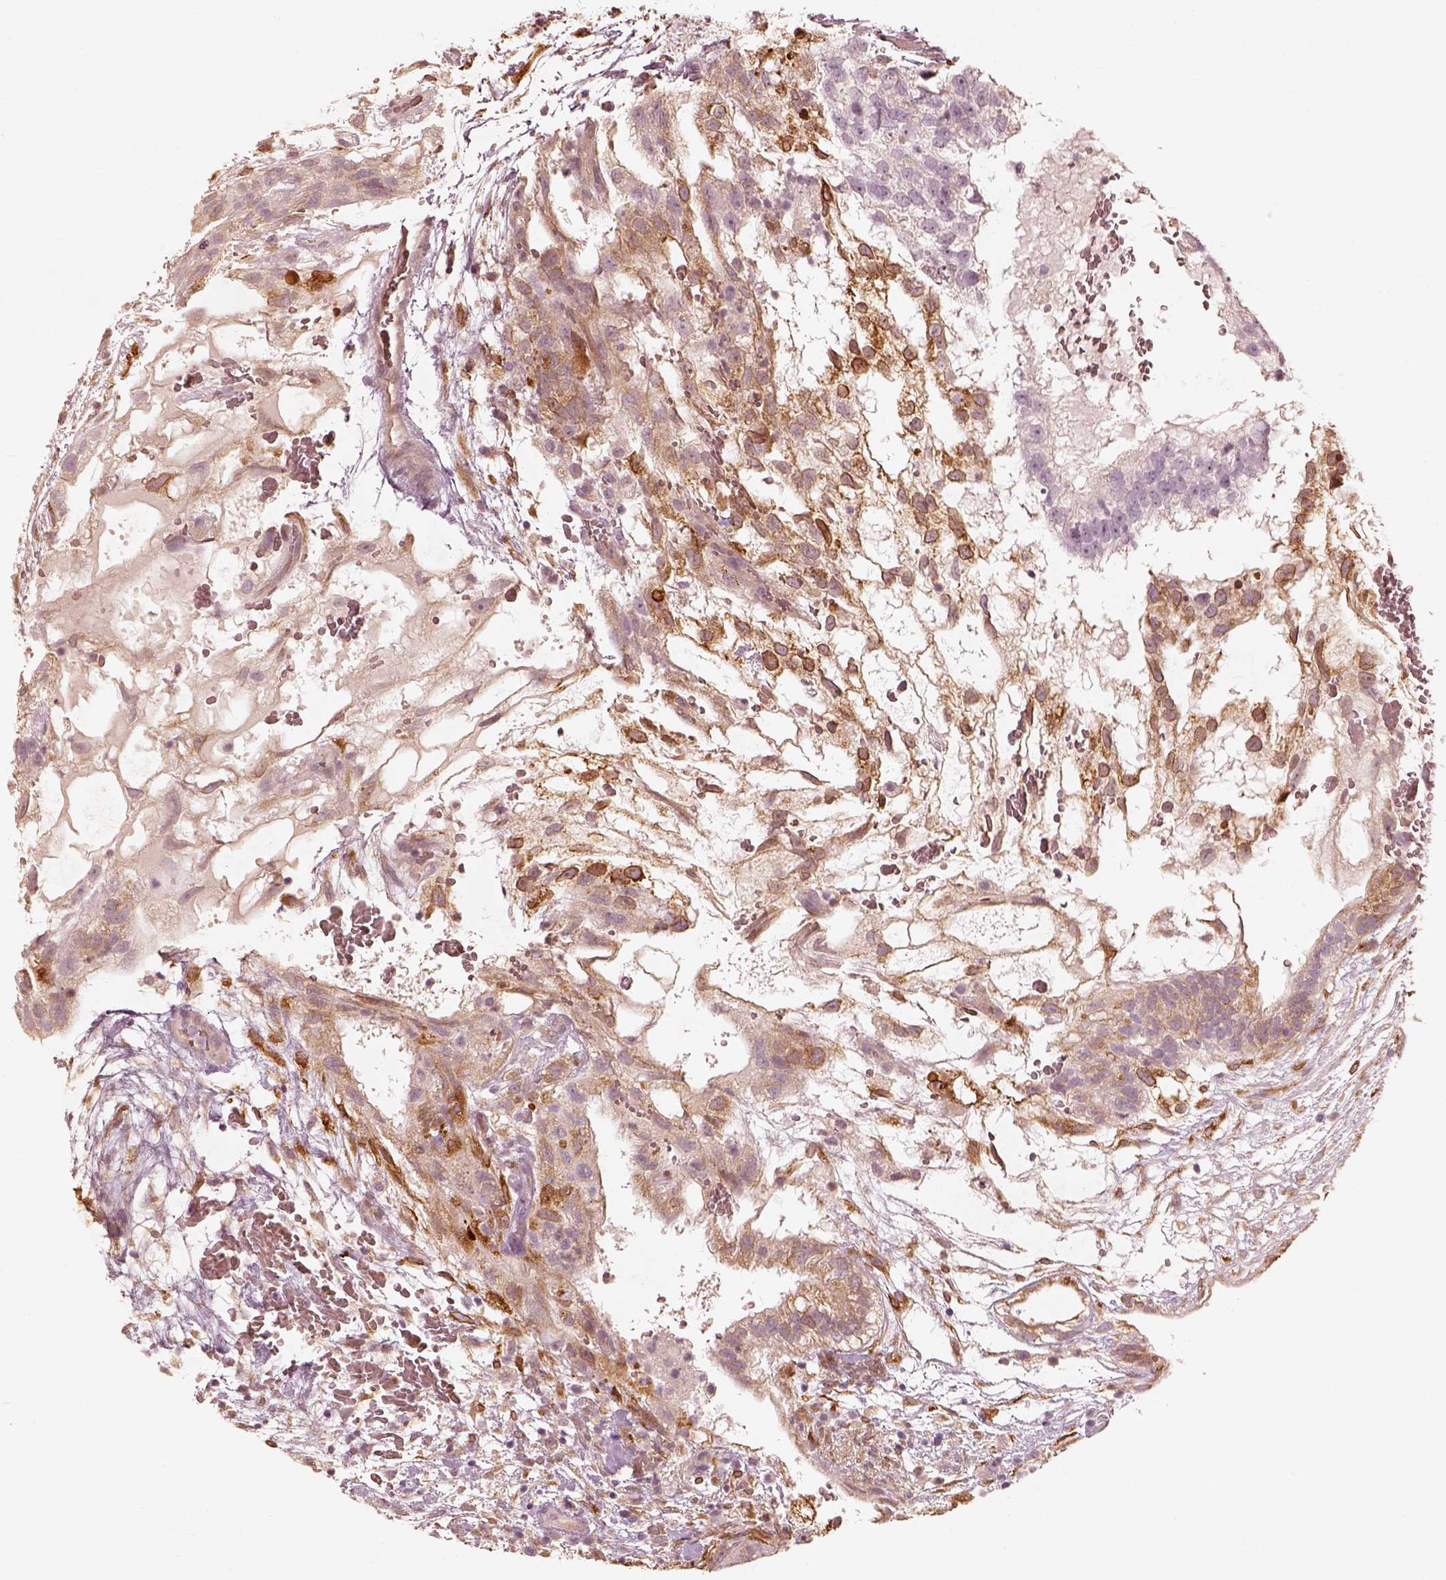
{"staining": {"intensity": "moderate", "quantity": ">75%", "location": "cytoplasmic/membranous"}, "tissue": "testis cancer", "cell_type": "Tumor cells", "image_type": "cancer", "snomed": [{"axis": "morphology", "description": "Normal tissue, NOS"}, {"axis": "morphology", "description": "Carcinoma, Embryonal, NOS"}, {"axis": "topography", "description": "Testis"}], "caption": "The image exhibits a brown stain indicating the presence of a protein in the cytoplasmic/membranous of tumor cells in testis cancer (embryonal carcinoma).", "gene": "WLS", "patient": {"sex": "male", "age": 32}}